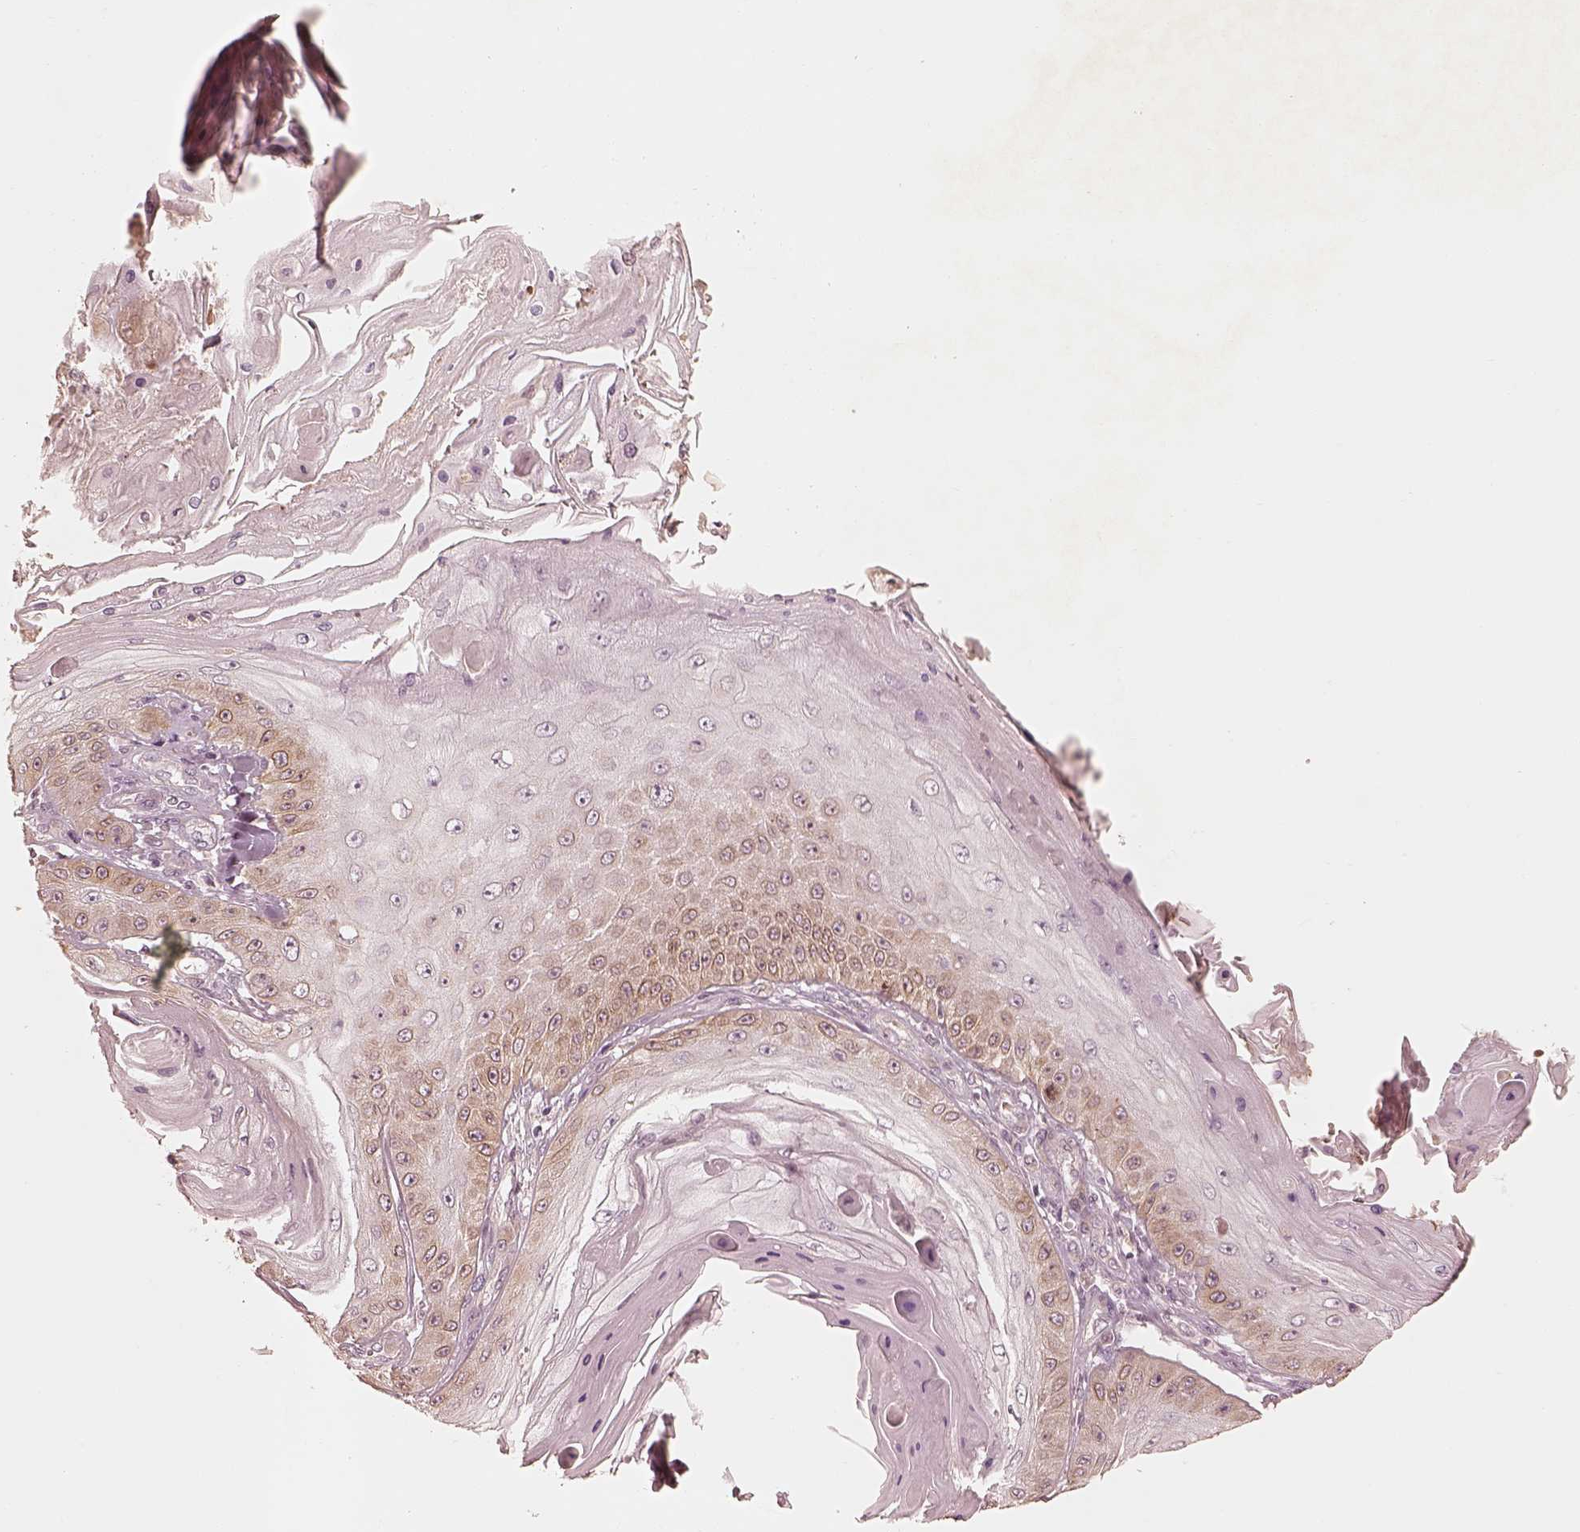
{"staining": {"intensity": "moderate", "quantity": "<25%", "location": "cytoplasmic/membranous"}, "tissue": "skin cancer", "cell_type": "Tumor cells", "image_type": "cancer", "snomed": [{"axis": "morphology", "description": "Squamous cell carcinoma, NOS"}, {"axis": "topography", "description": "Skin"}], "caption": "Immunohistochemistry (IHC) (DAB) staining of human skin squamous cell carcinoma reveals moderate cytoplasmic/membranous protein expression in approximately <25% of tumor cells. (IHC, brightfield microscopy, high magnification).", "gene": "WLS", "patient": {"sex": "male", "age": 70}}